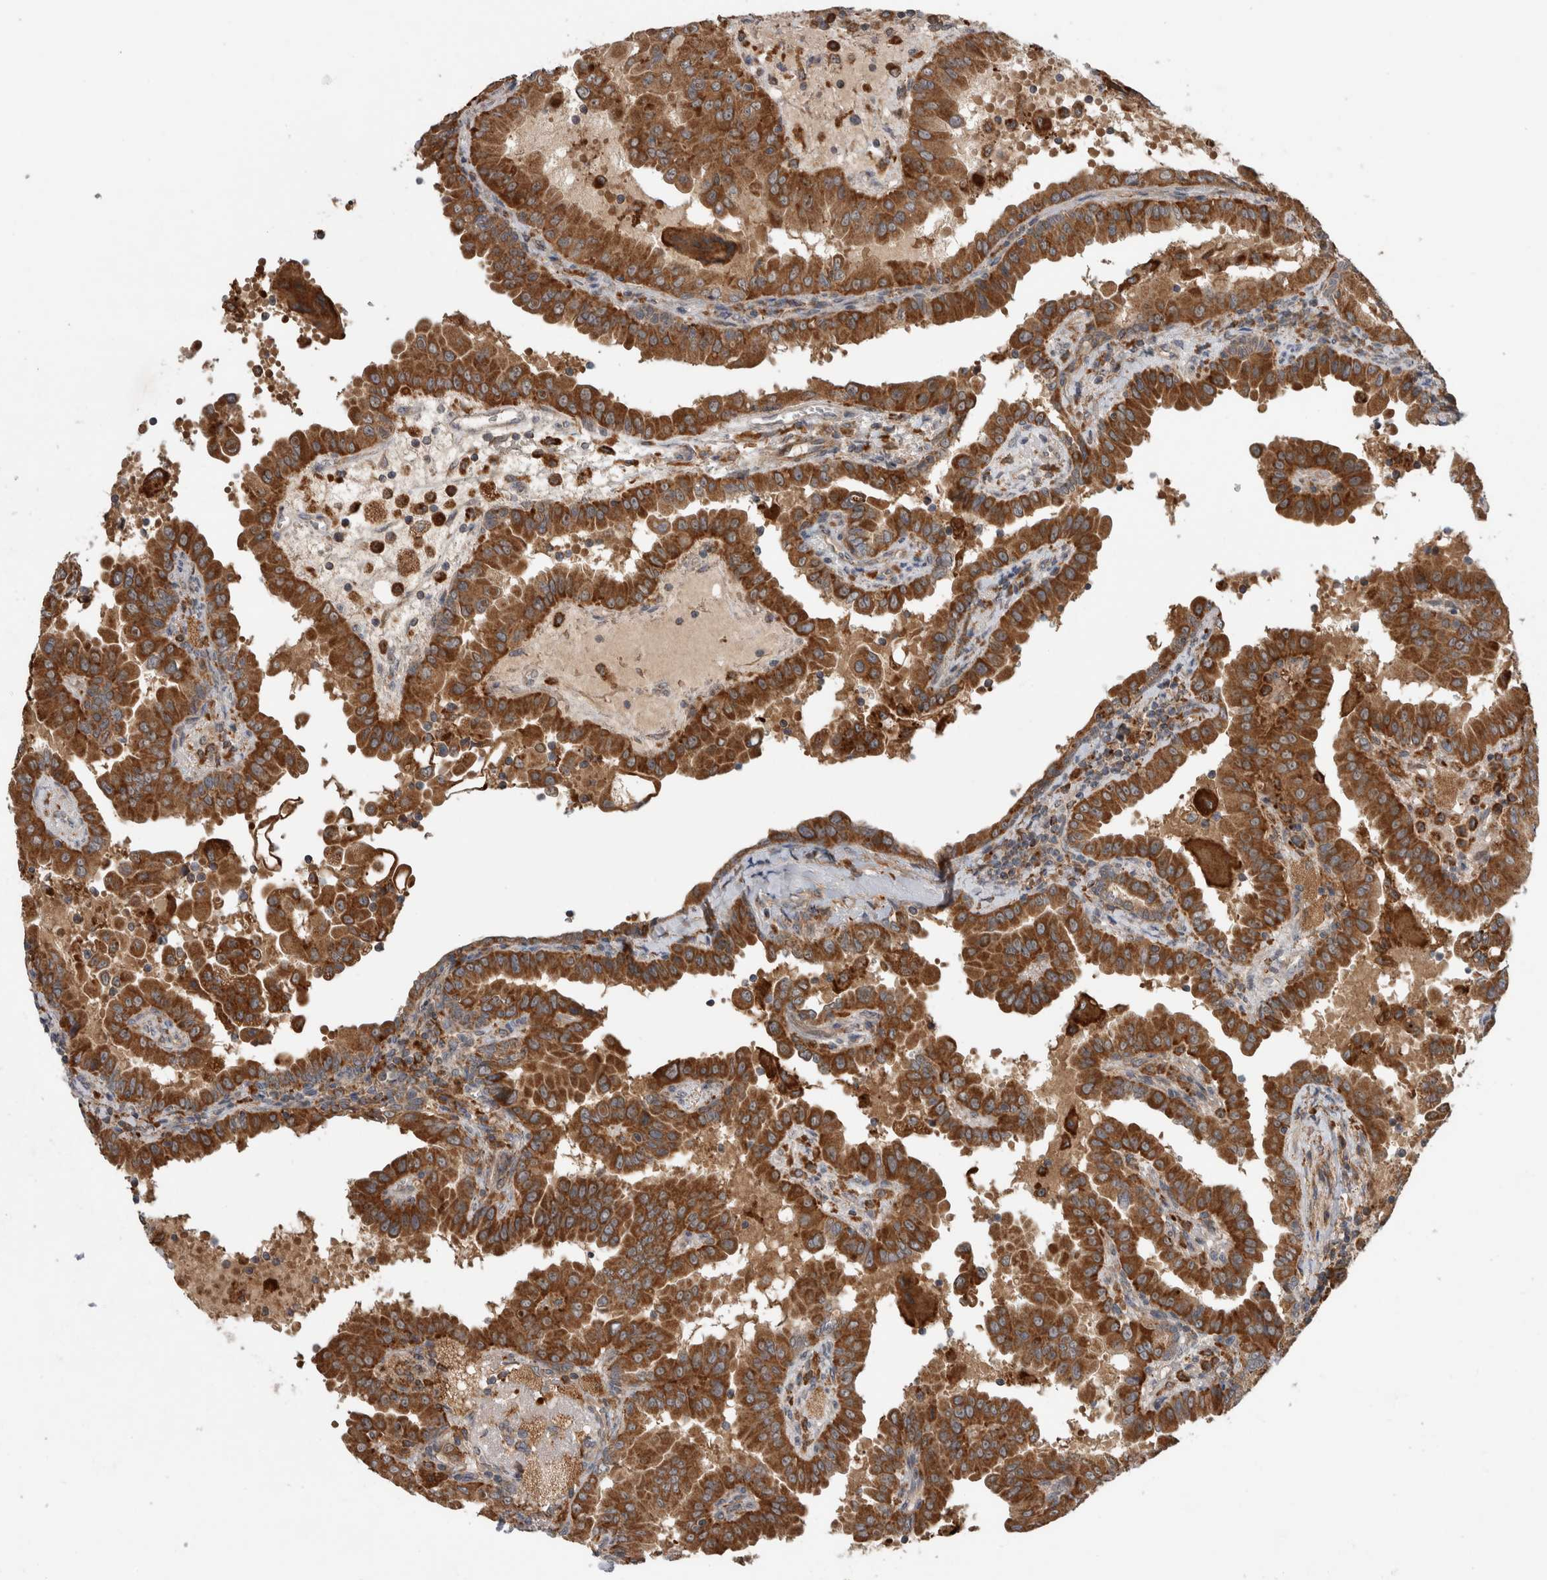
{"staining": {"intensity": "strong", "quantity": ">75%", "location": "cytoplasmic/membranous"}, "tissue": "thyroid cancer", "cell_type": "Tumor cells", "image_type": "cancer", "snomed": [{"axis": "morphology", "description": "Papillary adenocarcinoma, NOS"}, {"axis": "topography", "description": "Thyroid gland"}], "caption": "Immunohistochemistry of thyroid cancer displays high levels of strong cytoplasmic/membranous expression in about >75% of tumor cells. (DAB IHC with brightfield microscopy, high magnification).", "gene": "ADGRL3", "patient": {"sex": "male", "age": 33}}